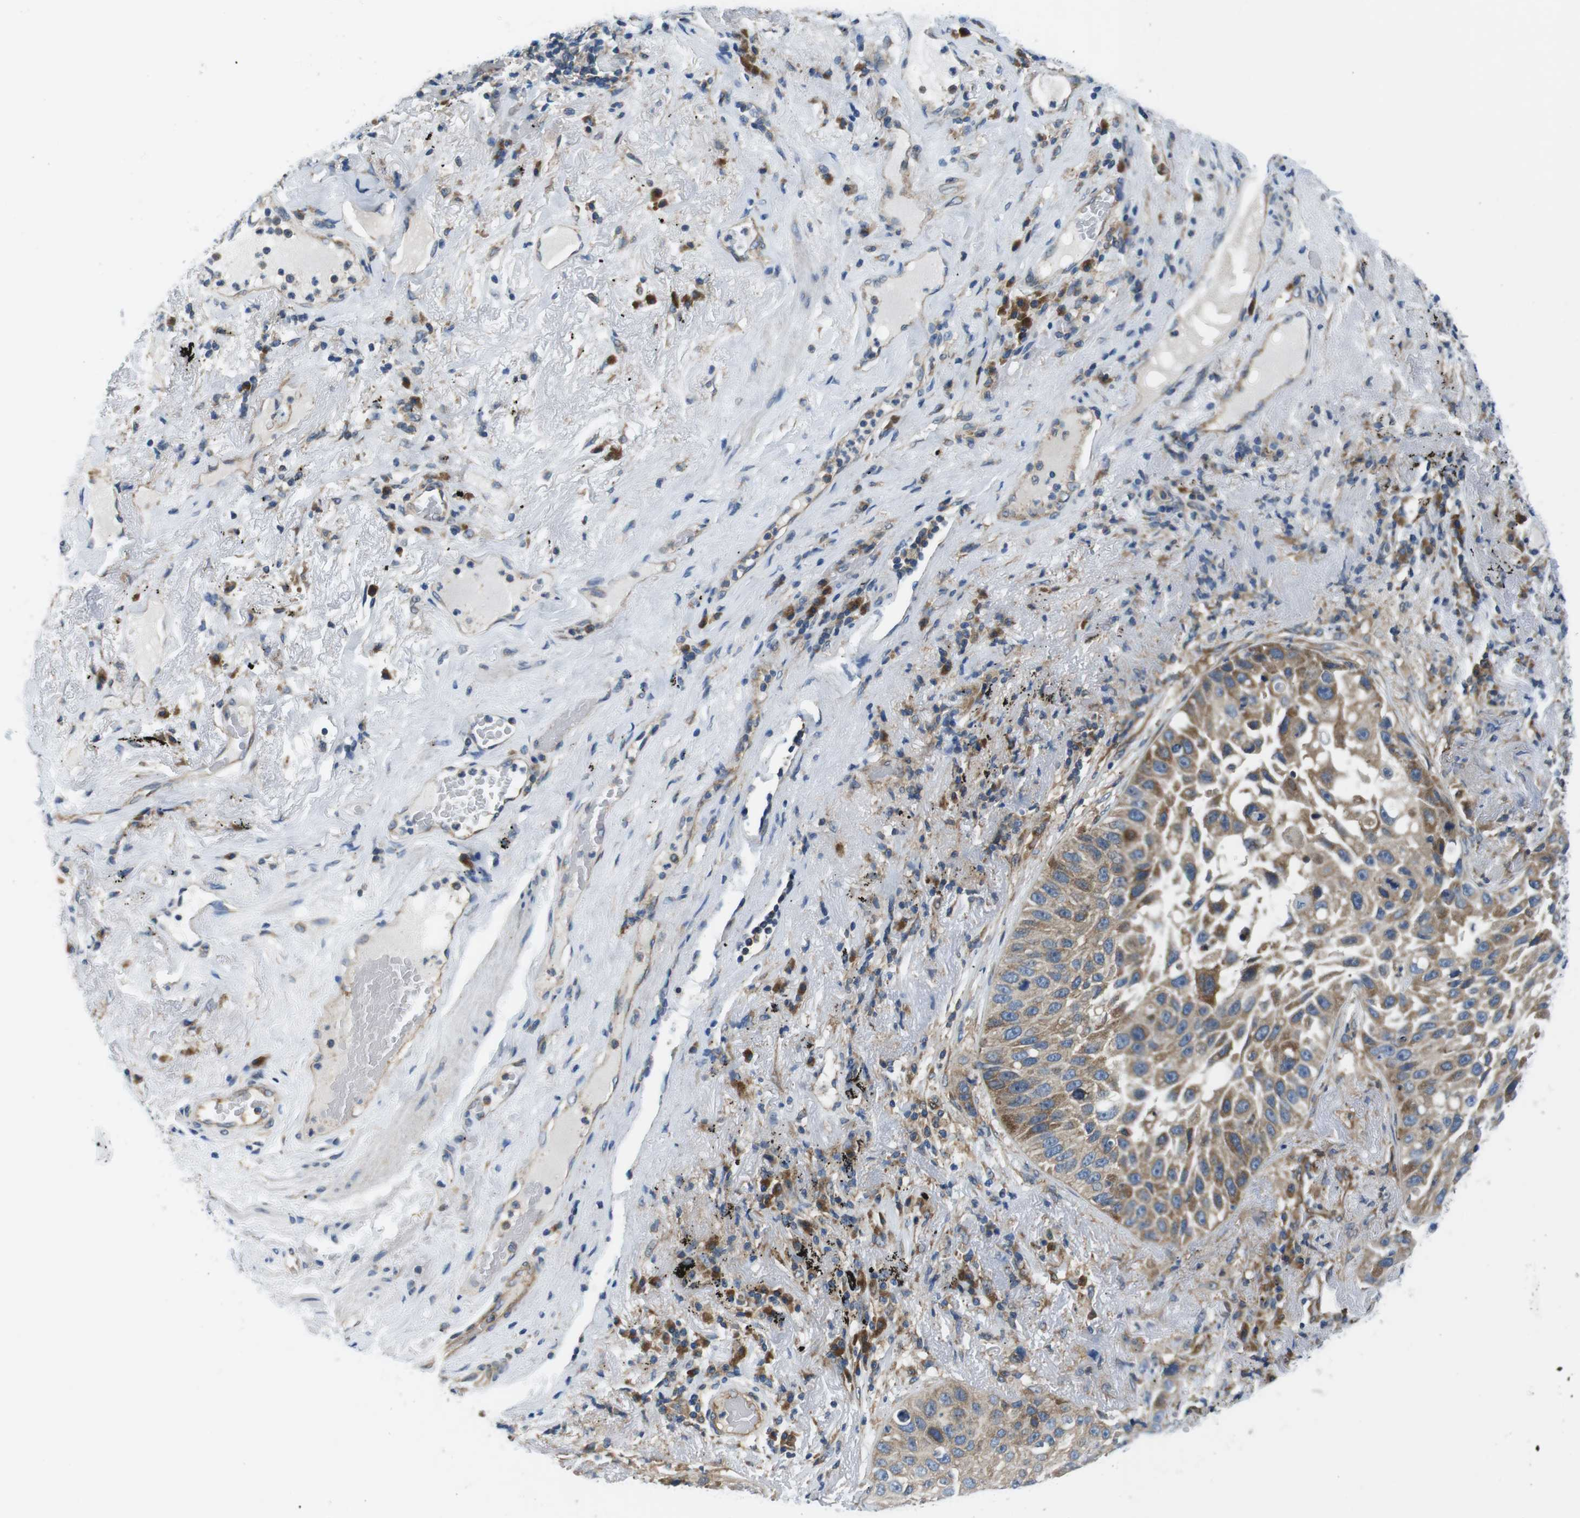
{"staining": {"intensity": "moderate", "quantity": ">75%", "location": "cytoplasmic/membranous"}, "tissue": "lung cancer", "cell_type": "Tumor cells", "image_type": "cancer", "snomed": [{"axis": "morphology", "description": "Squamous cell carcinoma, NOS"}, {"axis": "topography", "description": "Lung"}], "caption": "IHC of human lung squamous cell carcinoma reveals medium levels of moderate cytoplasmic/membranous staining in about >75% of tumor cells. (IHC, brightfield microscopy, high magnification).", "gene": "EIF2B5", "patient": {"sex": "male", "age": 57}}